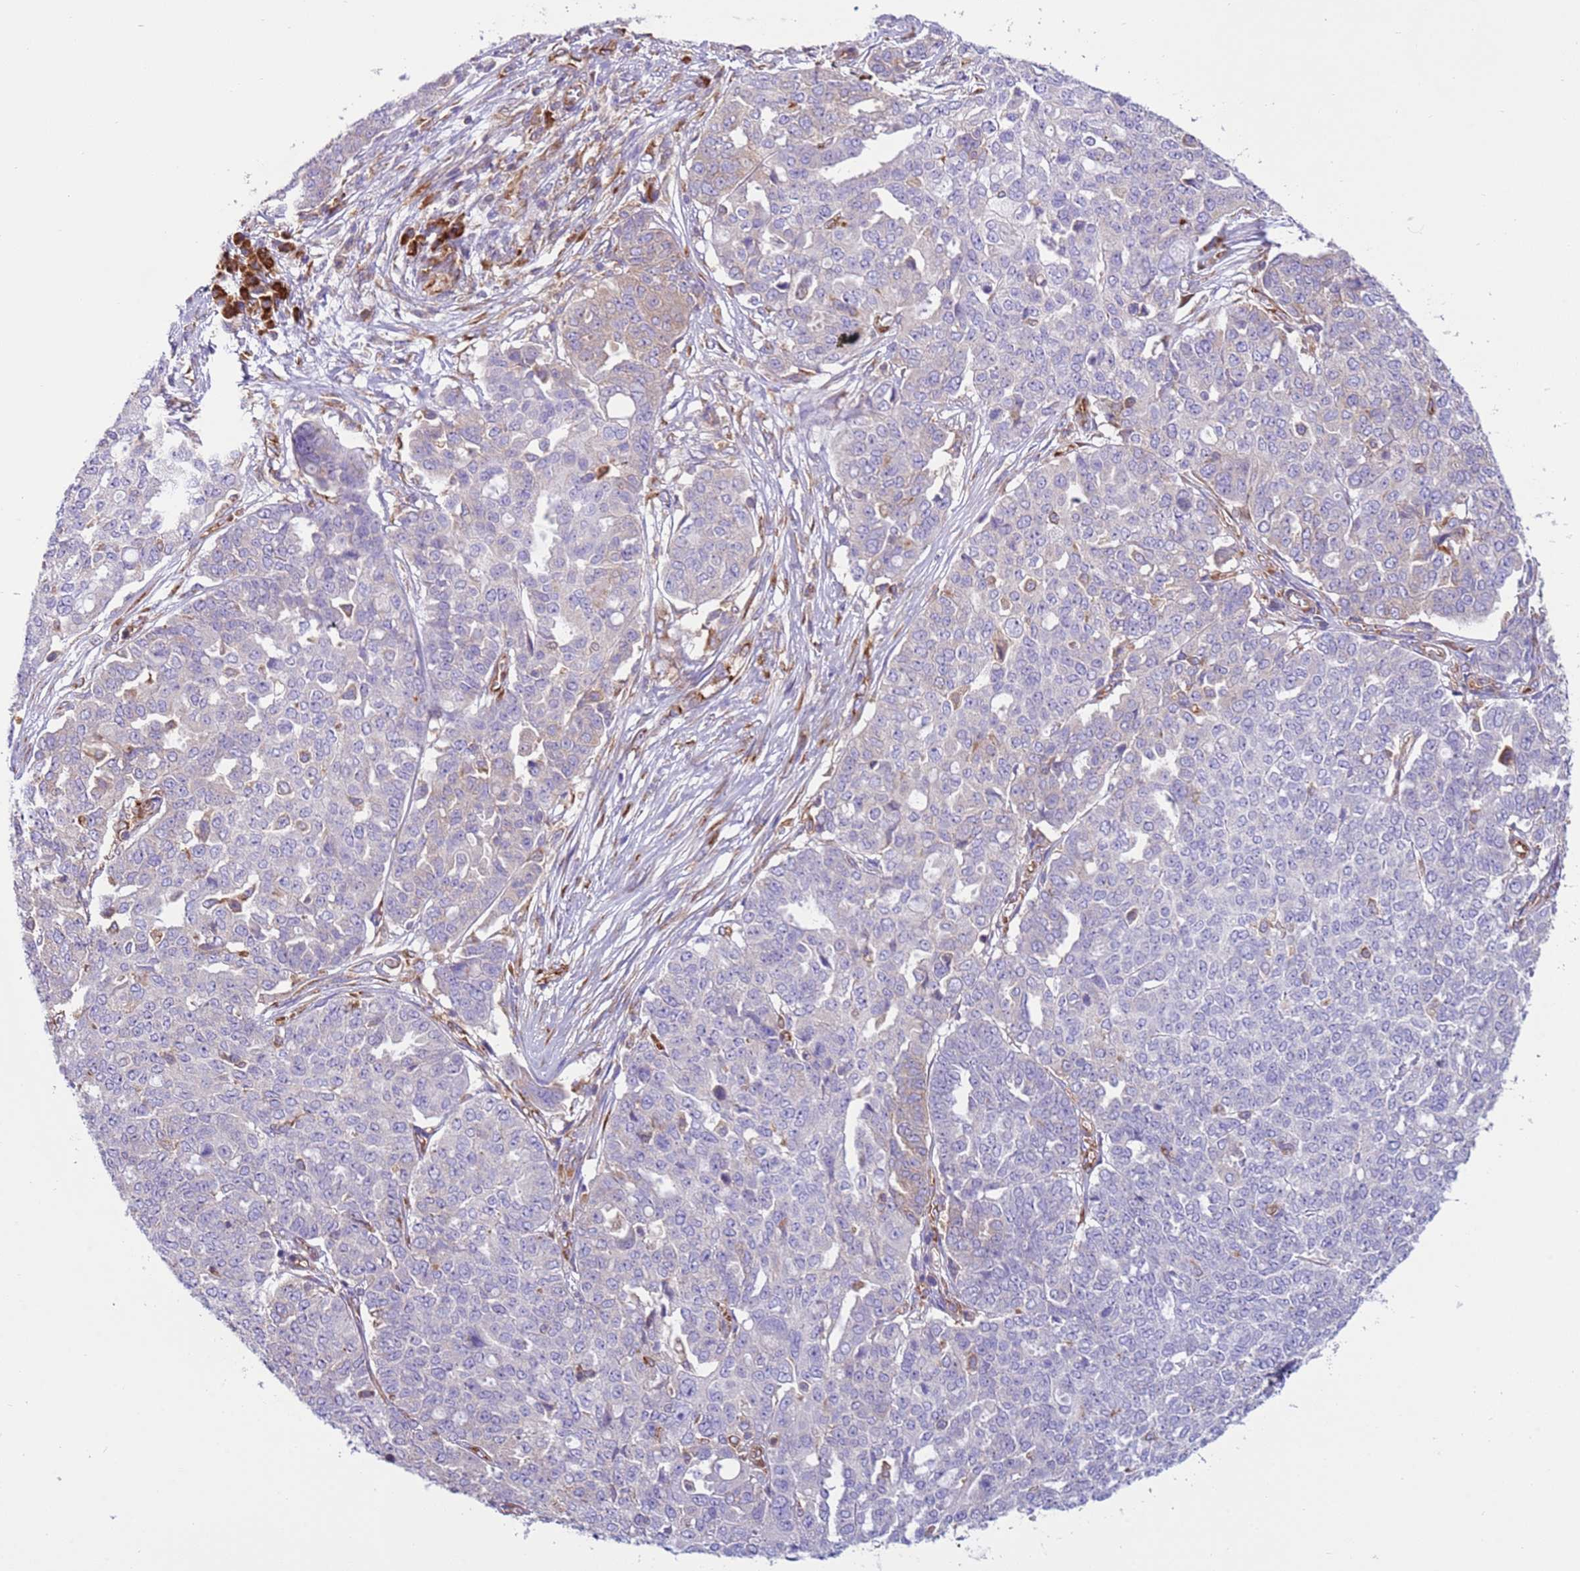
{"staining": {"intensity": "weak", "quantity": "<25%", "location": "cytoplasmic/membranous"}, "tissue": "ovarian cancer", "cell_type": "Tumor cells", "image_type": "cancer", "snomed": [{"axis": "morphology", "description": "Cystadenocarcinoma, serous, NOS"}, {"axis": "topography", "description": "Soft tissue"}, {"axis": "topography", "description": "Ovary"}], "caption": "IHC image of neoplastic tissue: human serous cystadenocarcinoma (ovarian) stained with DAB displays no significant protein staining in tumor cells. (DAB immunohistochemistry (IHC) with hematoxylin counter stain).", "gene": "VARS1", "patient": {"sex": "female", "age": 57}}